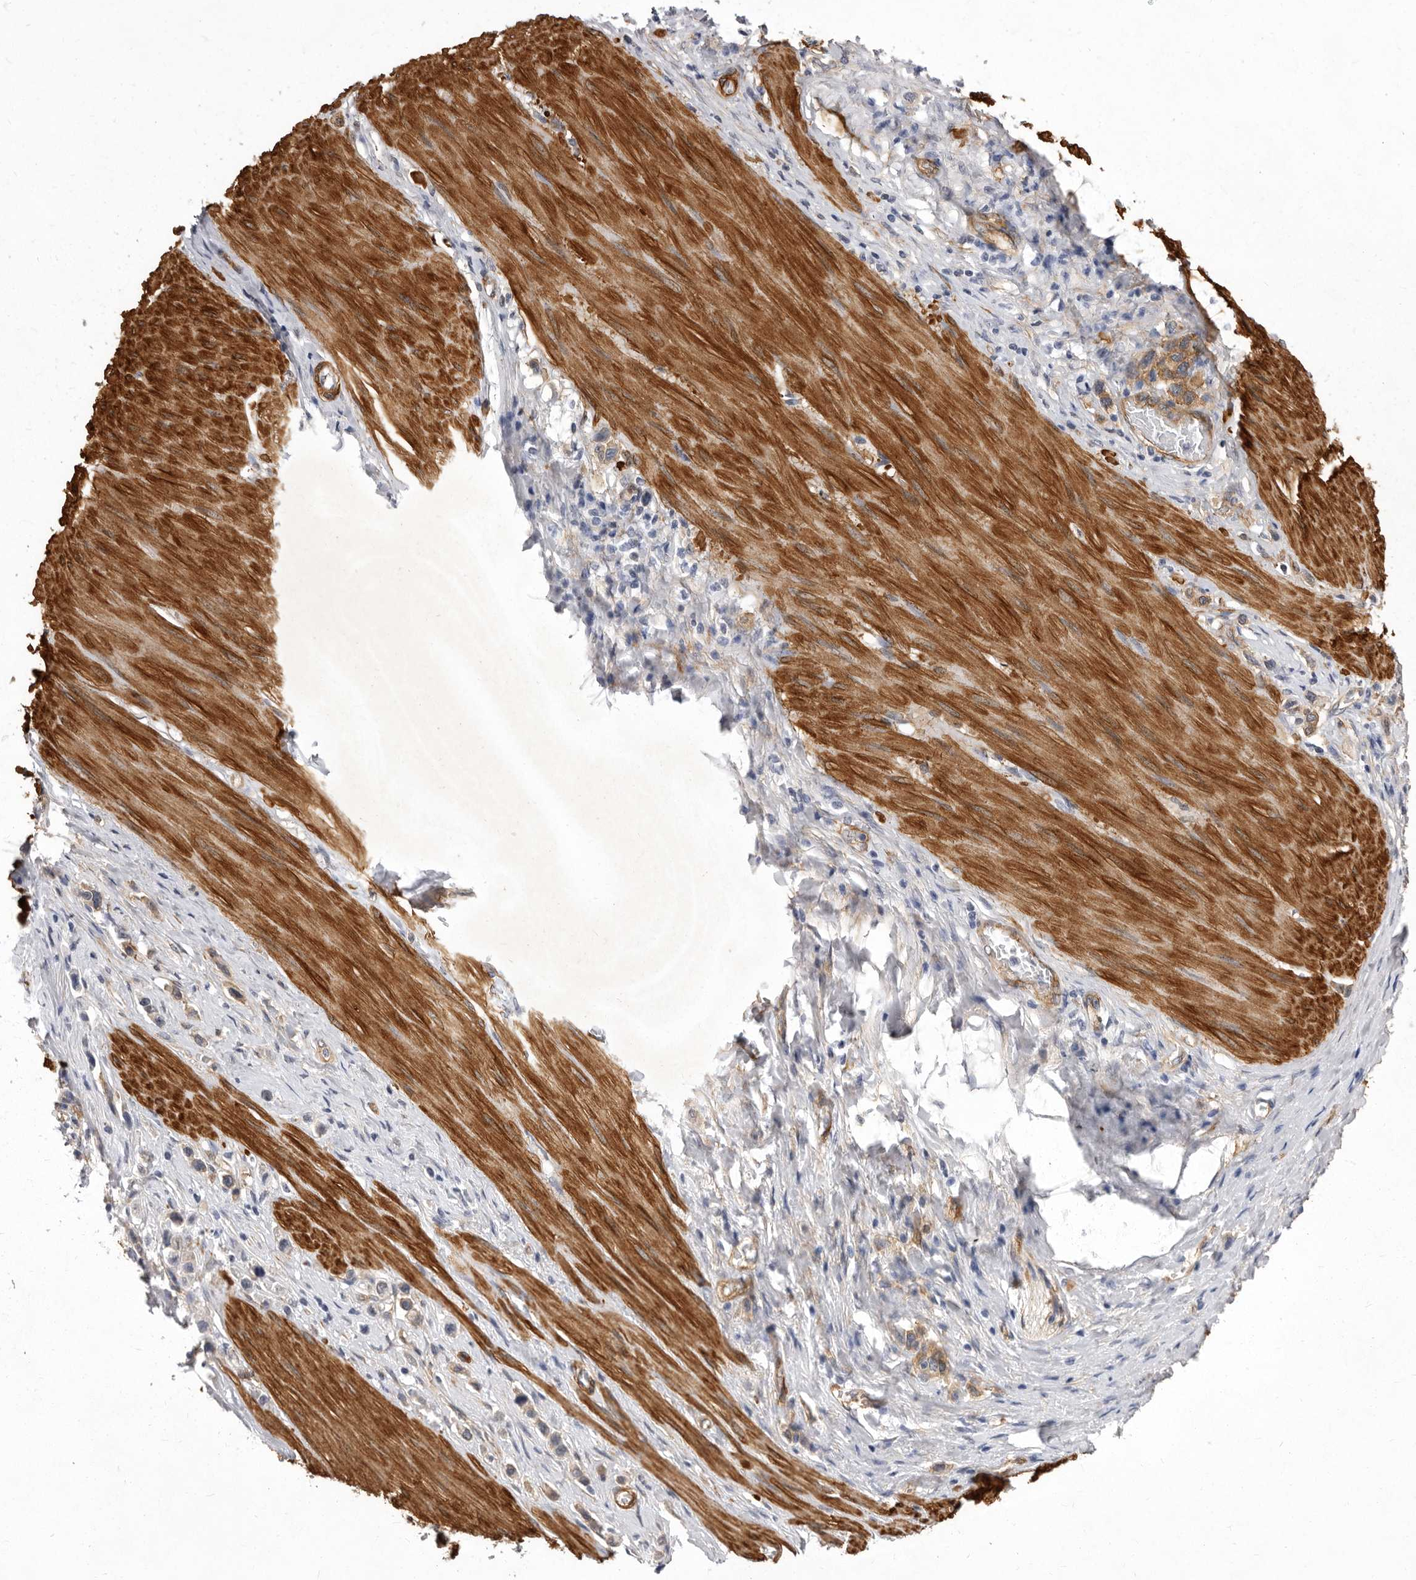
{"staining": {"intensity": "moderate", "quantity": "25%-75%", "location": "cytoplasmic/membranous"}, "tissue": "stomach cancer", "cell_type": "Tumor cells", "image_type": "cancer", "snomed": [{"axis": "morphology", "description": "Adenocarcinoma, NOS"}, {"axis": "topography", "description": "Stomach"}], "caption": "Protein expression analysis of adenocarcinoma (stomach) demonstrates moderate cytoplasmic/membranous positivity in approximately 25%-75% of tumor cells.", "gene": "ENAH", "patient": {"sex": "female", "age": 65}}